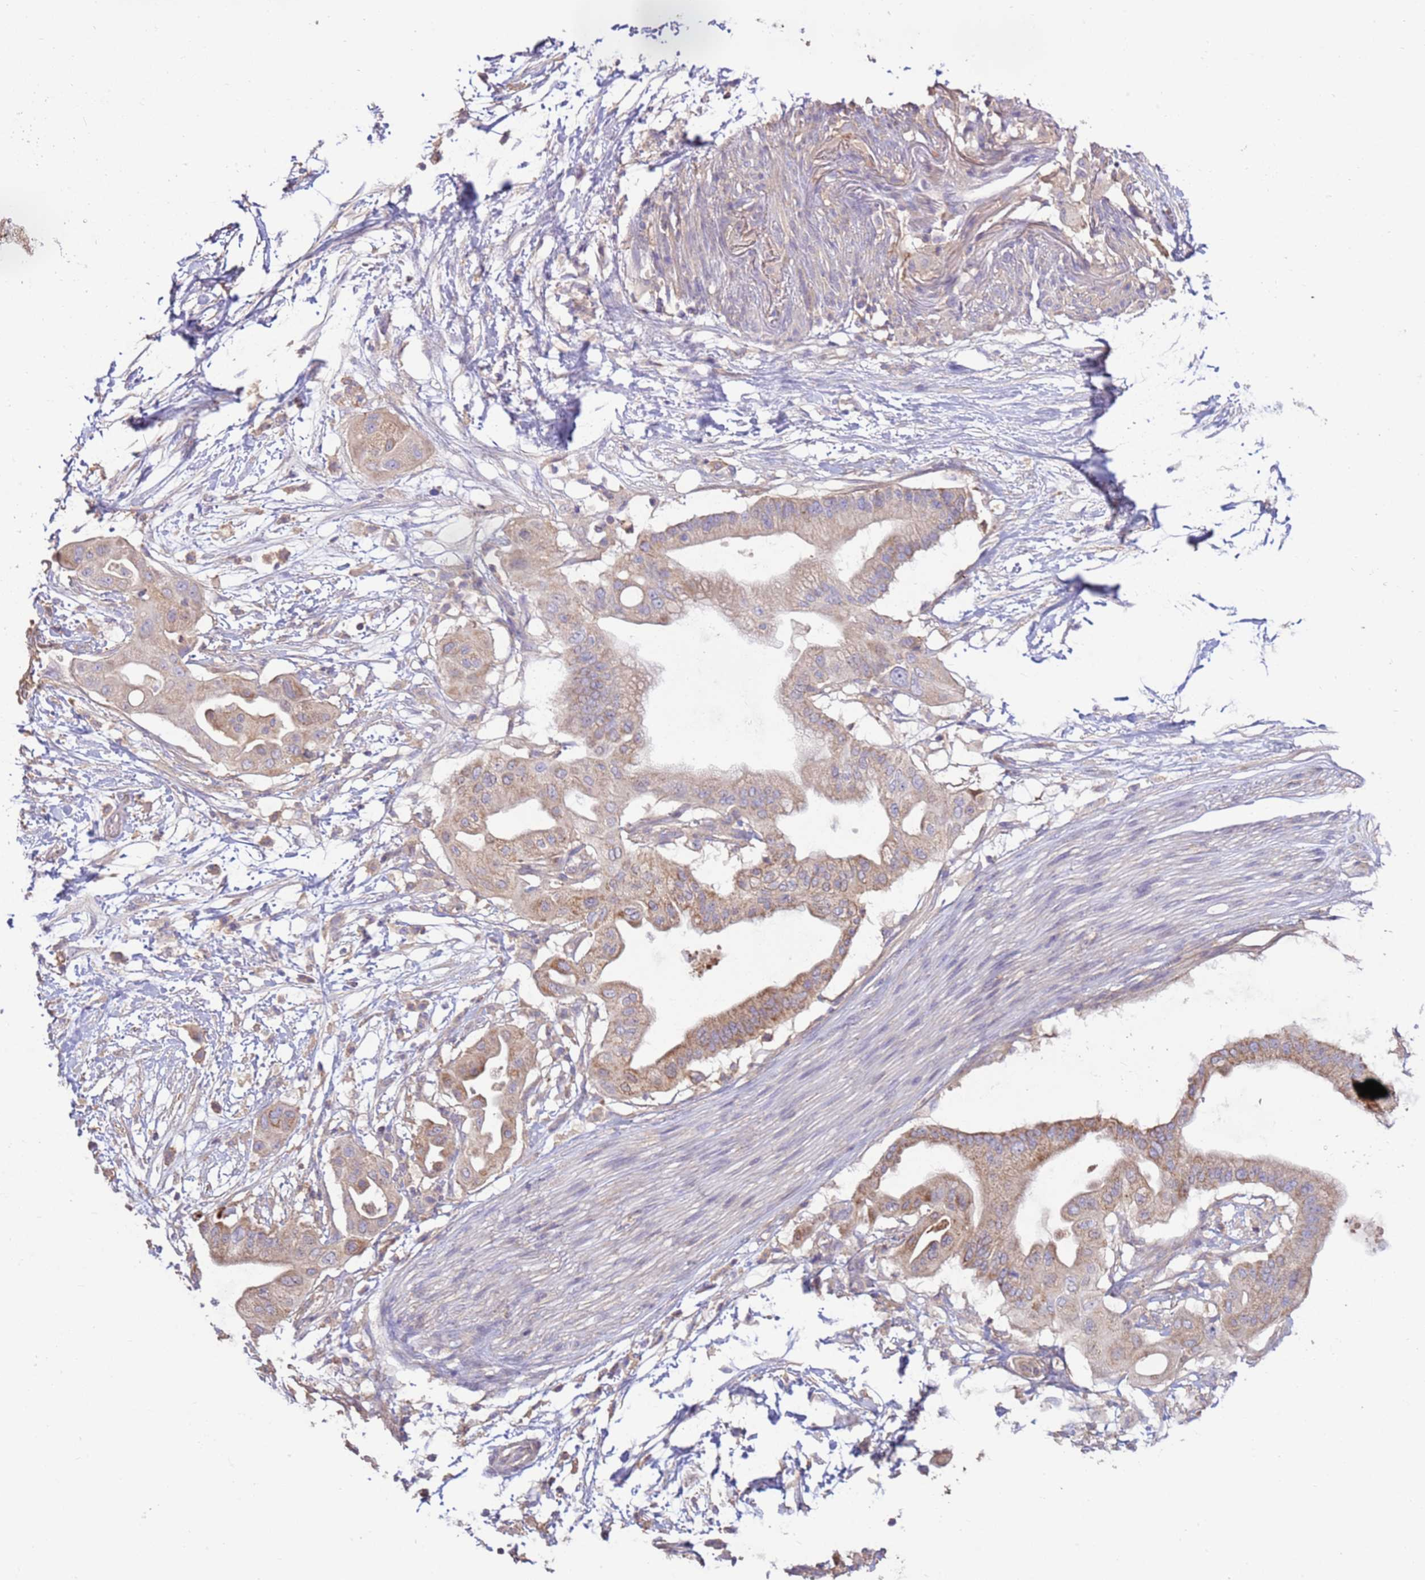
{"staining": {"intensity": "weak", "quantity": "25%-75%", "location": "cytoplasmic/membranous"}, "tissue": "pancreatic cancer", "cell_type": "Tumor cells", "image_type": "cancer", "snomed": [{"axis": "morphology", "description": "Adenocarcinoma, NOS"}, {"axis": "topography", "description": "Pancreas"}], "caption": "This histopathology image reveals immunohistochemistry staining of adenocarcinoma (pancreatic), with low weak cytoplasmic/membranous expression in approximately 25%-75% of tumor cells.", "gene": "EVA1B", "patient": {"sex": "male", "age": 68}}